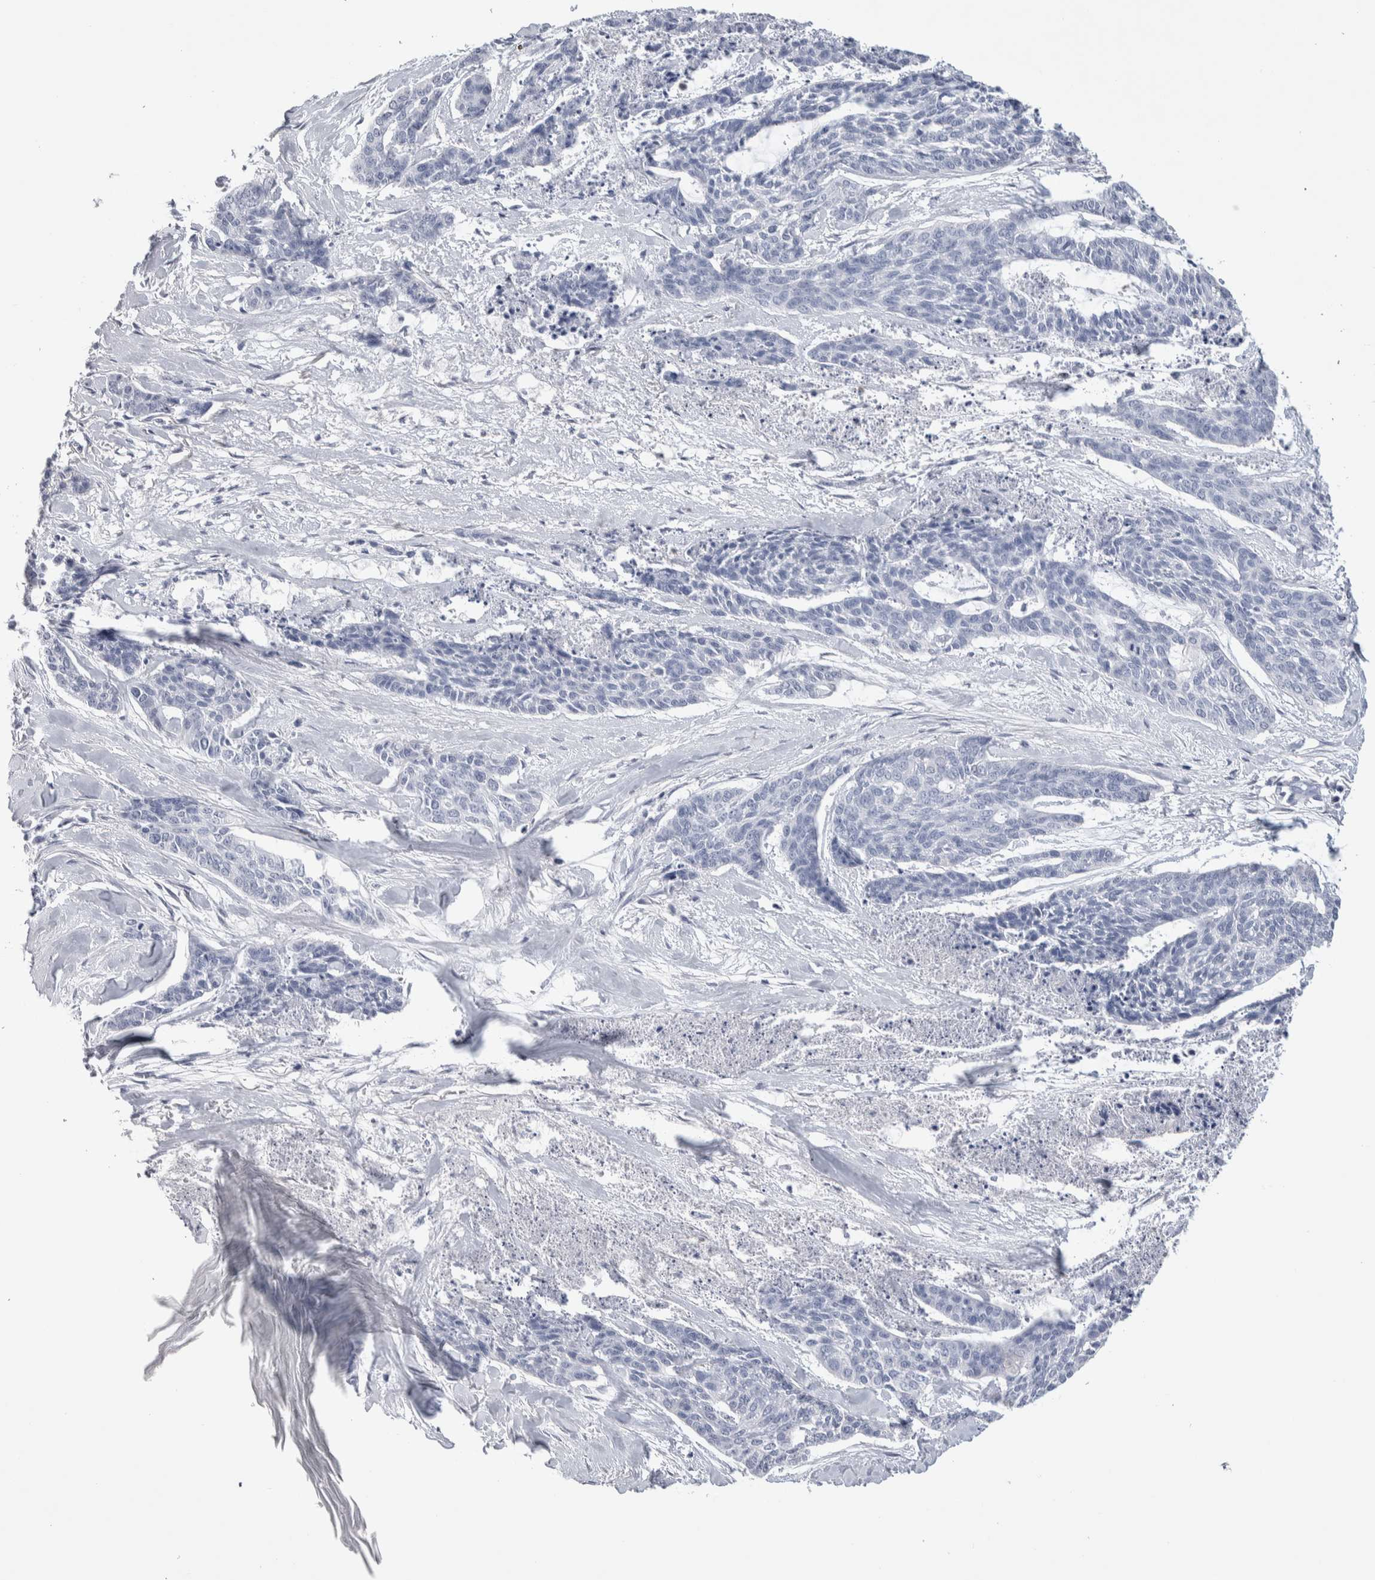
{"staining": {"intensity": "negative", "quantity": "none", "location": "none"}, "tissue": "skin cancer", "cell_type": "Tumor cells", "image_type": "cancer", "snomed": [{"axis": "morphology", "description": "Basal cell carcinoma"}, {"axis": "topography", "description": "Skin"}], "caption": "IHC histopathology image of basal cell carcinoma (skin) stained for a protein (brown), which displays no staining in tumor cells.", "gene": "LURAP1L", "patient": {"sex": "female", "age": 64}}